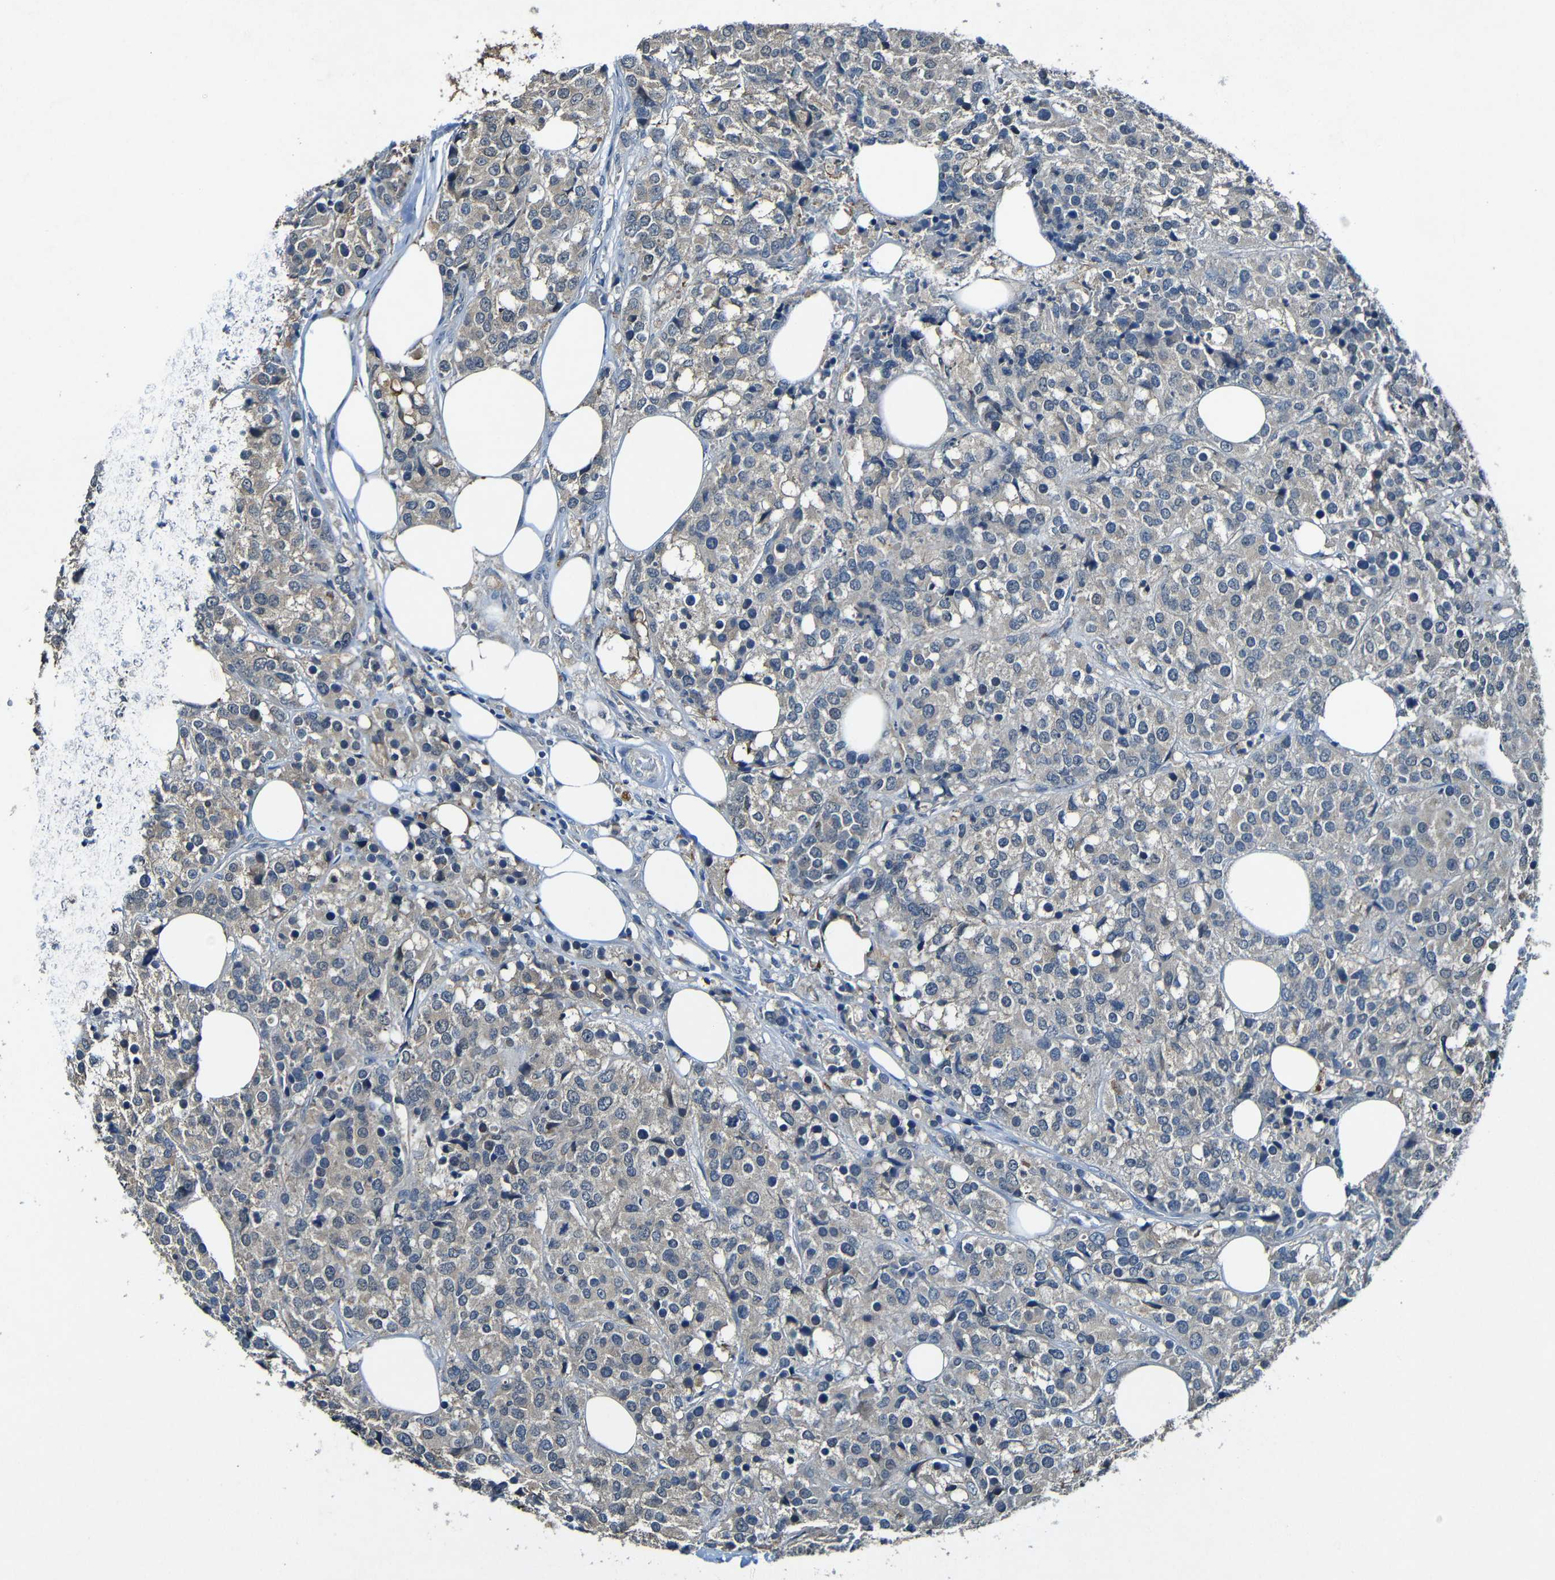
{"staining": {"intensity": "weak", "quantity": "25%-75%", "location": "cytoplasmic/membranous"}, "tissue": "breast cancer", "cell_type": "Tumor cells", "image_type": "cancer", "snomed": [{"axis": "morphology", "description": "Lobular carcinoma"}, {"axis": "topography", "description": "Breast"}], "caption": "IHC of human breast cancer demonstrates low levels of weak cytoplasmic/membranous positivity in approximately 25%-75% of tumor cells.", "gene": "LRRC70", "patient": {"sex": "female", "age": 59}}